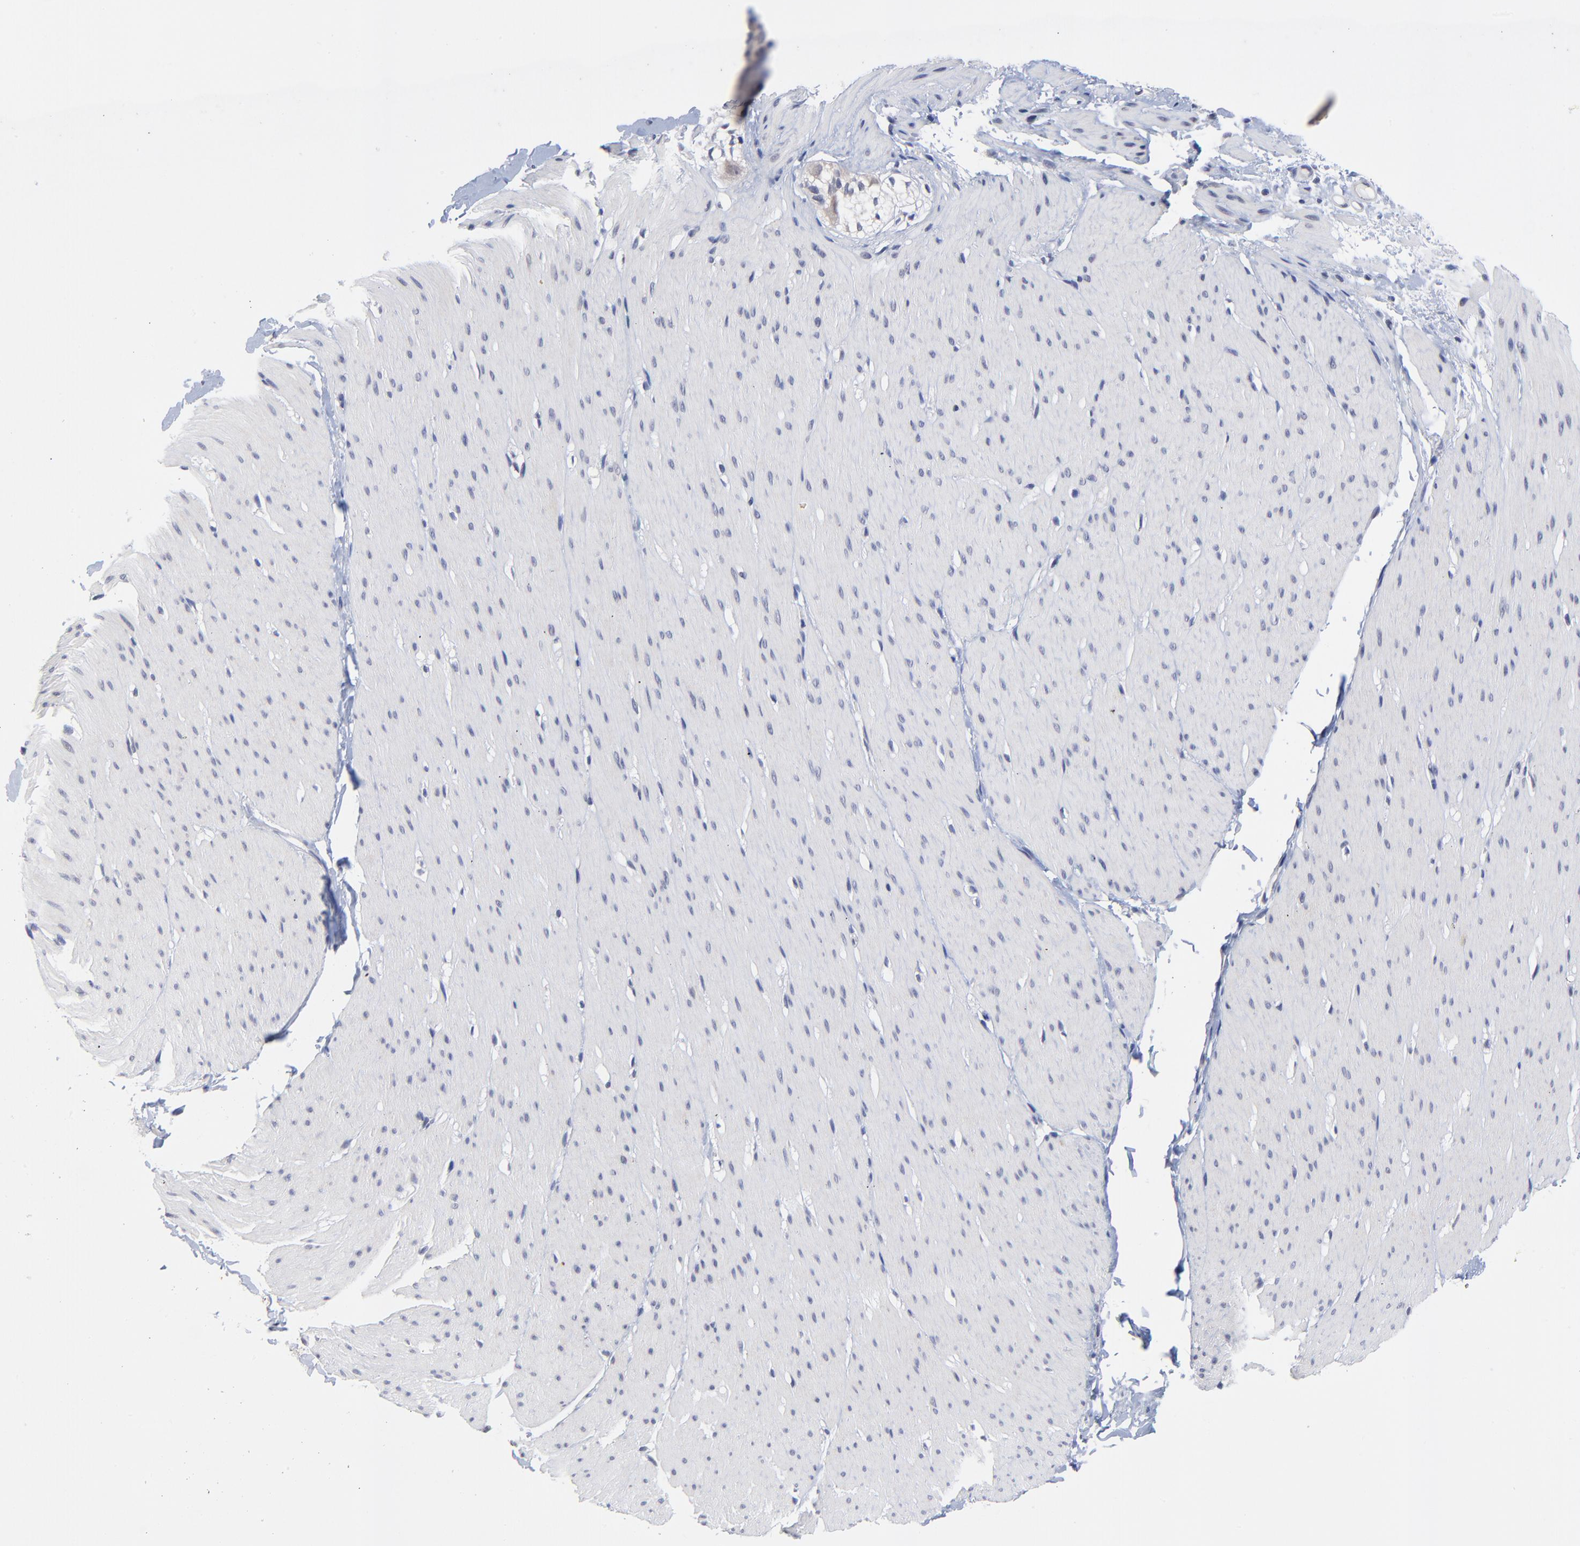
{"staining": {"intensity": "negative", "quantity": "none", "location": "none"}, "tissue": "smooth muscle", "cell_type": "Smooth muscle cells", "image_type": "normal", "snomed": [{"axis": "morphology", "description": "Normal tissue, NOS"}, {"axis": "topography", "description": "Smooth muscle"}, {"axis": "topography", "description": "Colon"}], "caption": "Immunohistochemical staining of normal human smooth muscle reveals no significant positivity in smooth muscle cells.", "gene": "FBXO8", "patient": {"sex": "male", "age": 67}}